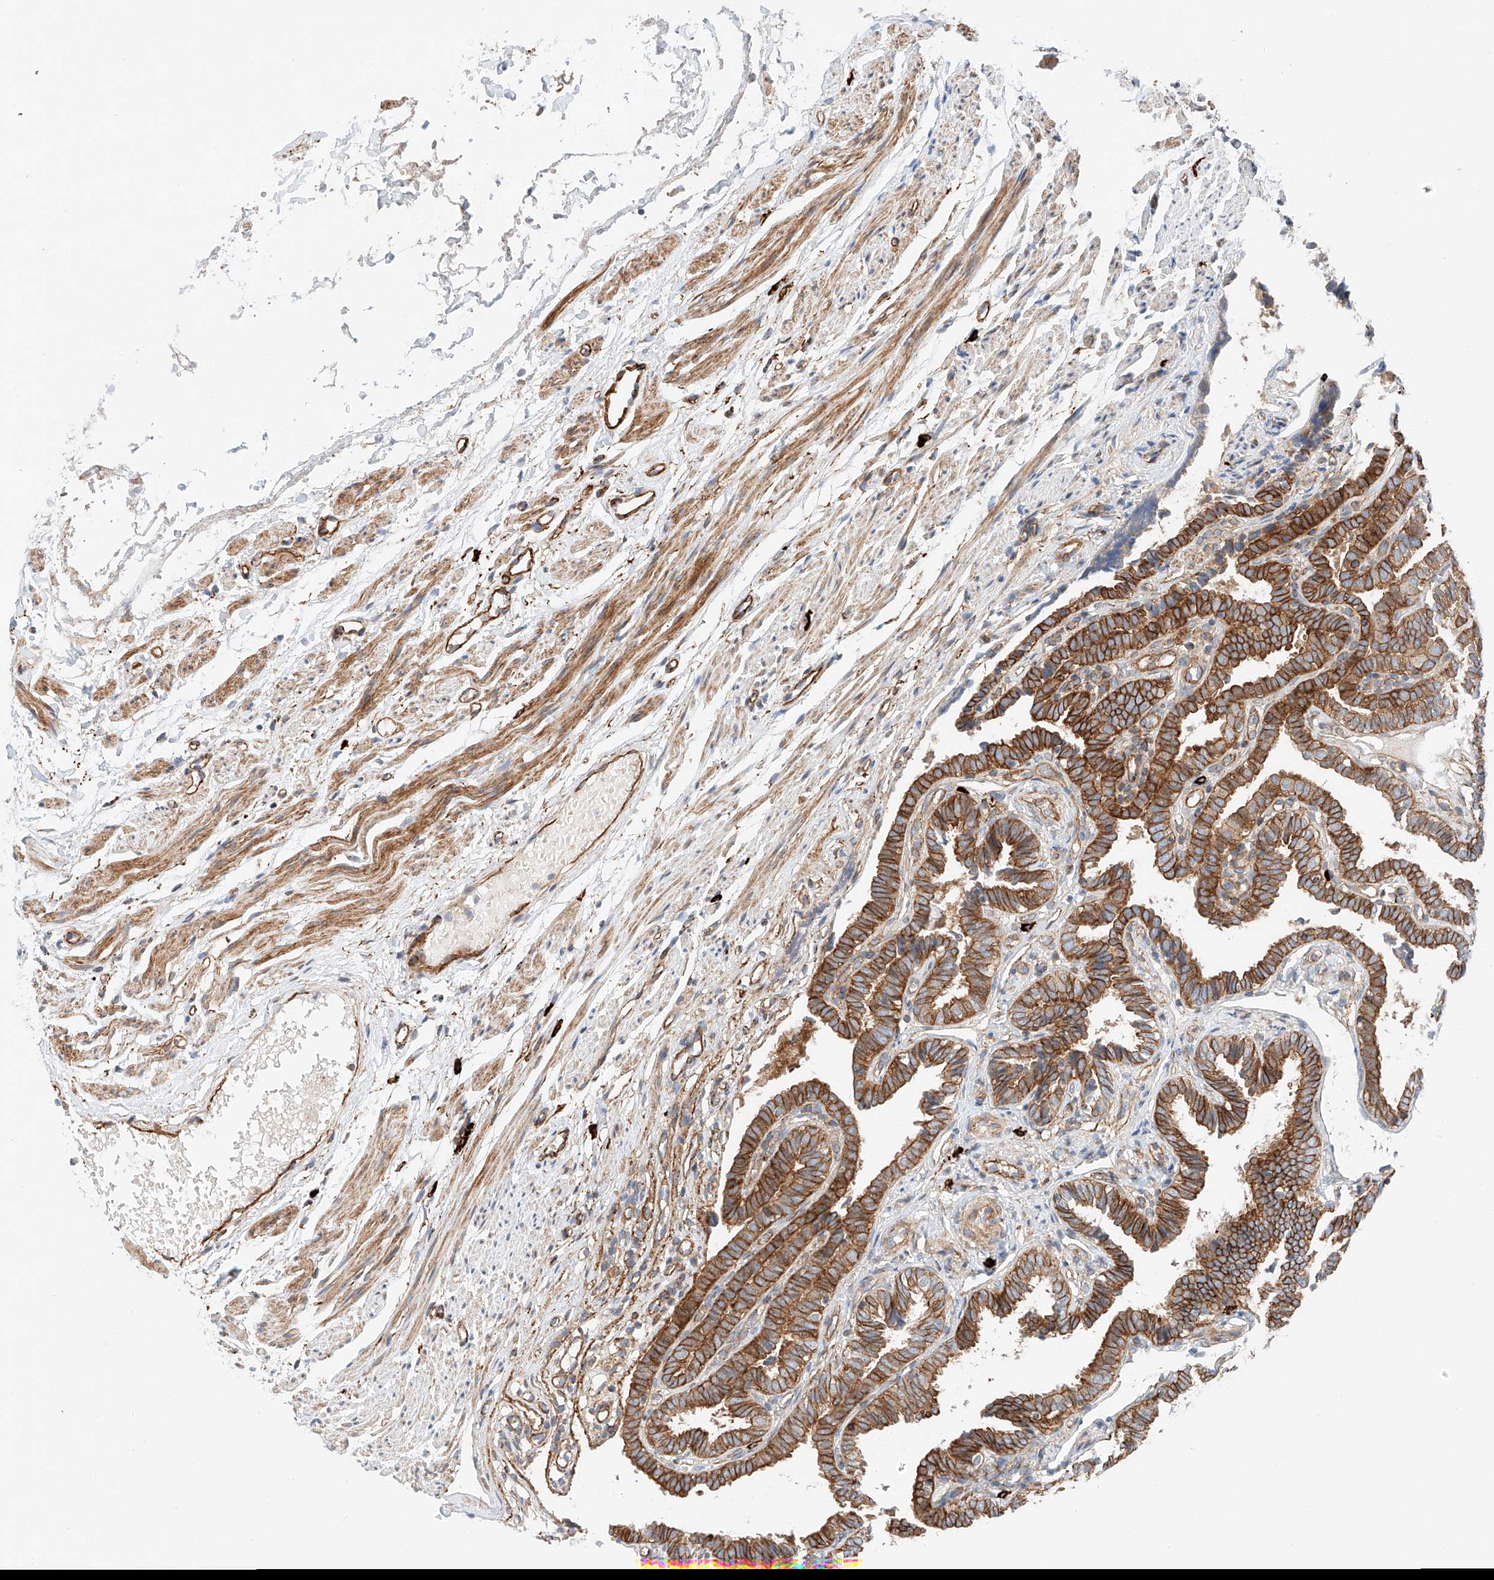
{"staining": {"intensity": "moderate", "quantity": ">75%", "location": "cytoplasmic/membranous"}, "tissue": "fallopian tube", "cell_type": "Glandular cells", "image_type": "normal", "snomed": [{"axis": "morphology", "description": "Normal tissue, NOS"}, {"axis": "topography", "description": "Fallopian tube"}], "caption": "A micrograph of fallopian tube stained for a protein demonstrates moderate cytoplasmic/membranous brown staining in glandular cells. (Stains: DAB (3,3'-diaminobenzidine) in brown, nuclei in blue, Microscopy: brightfield microscopy at high magnification).", "gene": "MINDY4", "patient": {"sex": "female", "age": 39}}